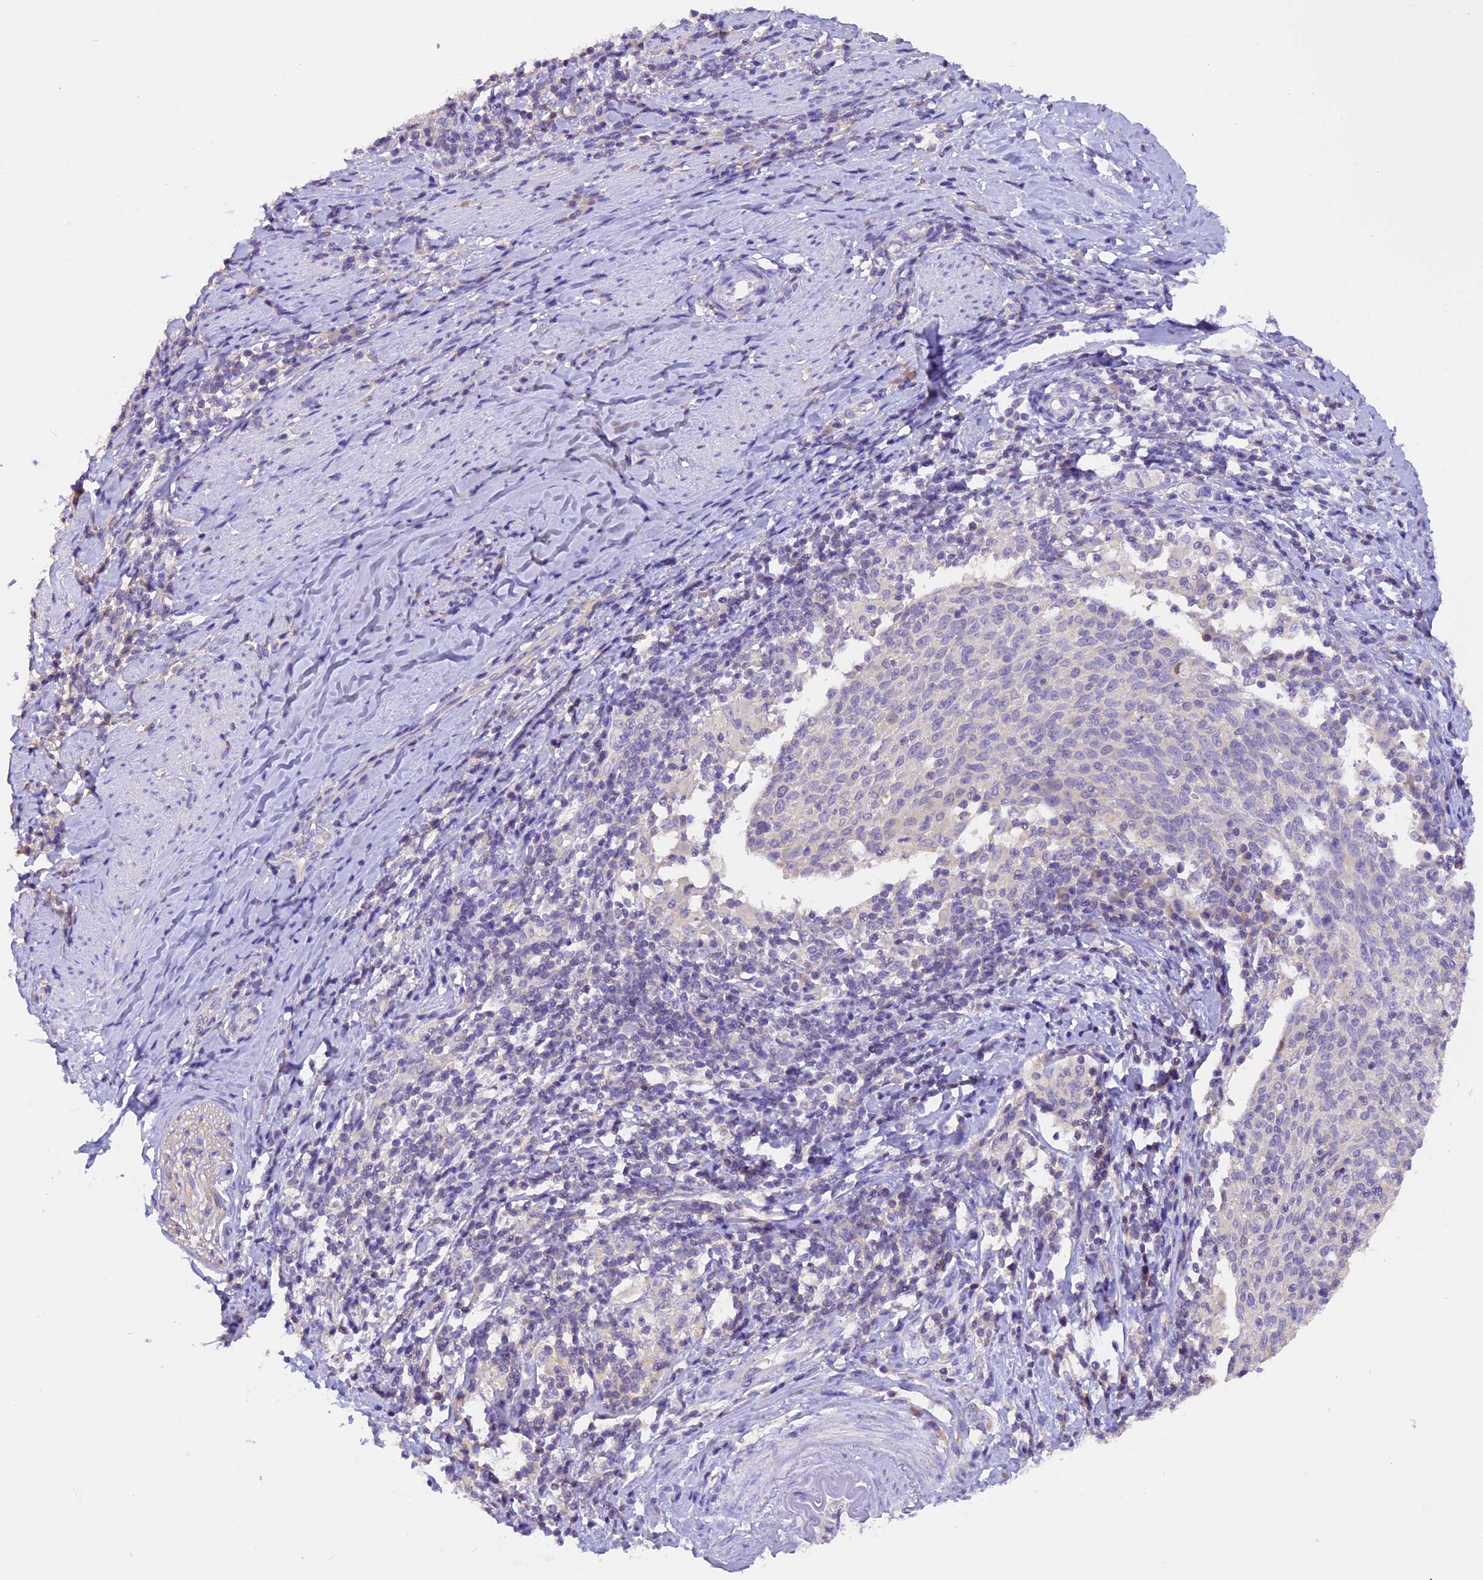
{"staining": {"intensity": "negative", "quantity": "none", "location": "none"}, "tissue": "cervical cancer", "cell_type": "Tumor cells", "image_type": "cancer", "snomed": [{"axis": "morphology", "description": "Squamous cell carcinoma, NOS"}, {"axis": "topography", "description": "Cervix"}], "caption": "The histopathology image reveals no staining of tumor cells in cervical cancer.", "gene": "AP3B2", "patient": {"sex": "female", "age": 52}}